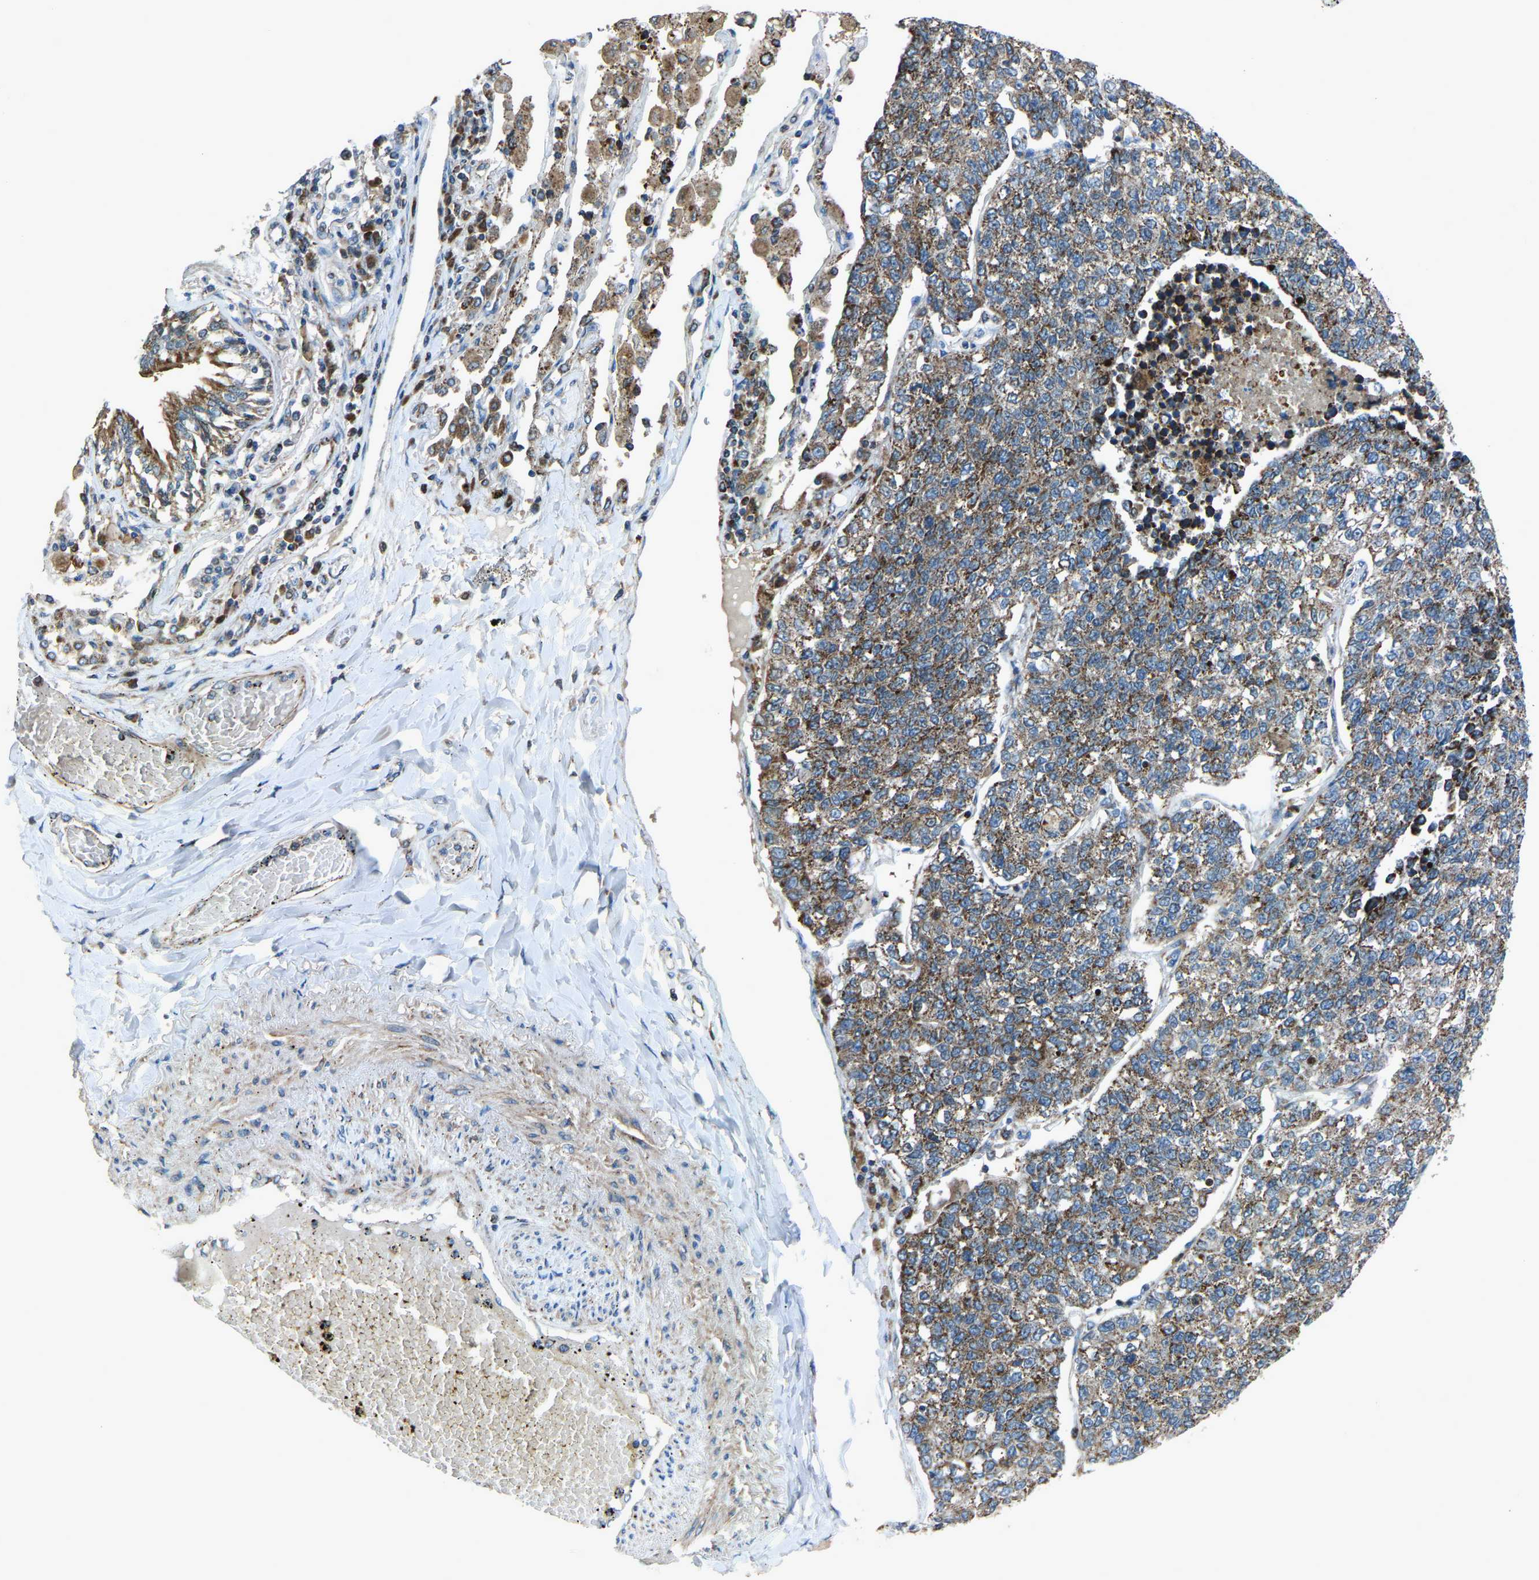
{"staining": {"intensity": "moderate", "quantity": ">75%", "location": "cytoplasmic/membranous"}, "tissue": "lung cancer", "cell_type": "Tumor cells", "image_type": "cancer", "snomed": [{"axis": "morphology", "description": "Adenocarcinoma, NOS"}, {"axis": "topography", "description": "Lung"}], "caption": "Protein staining of adenocarcinoma (lung) tissue reveals moderate cytoplasmic/membranous staining in approximately >75% of tumor cells.", "gene": "AKR1A1", "patient": {"sex": "male", "age": 49}}